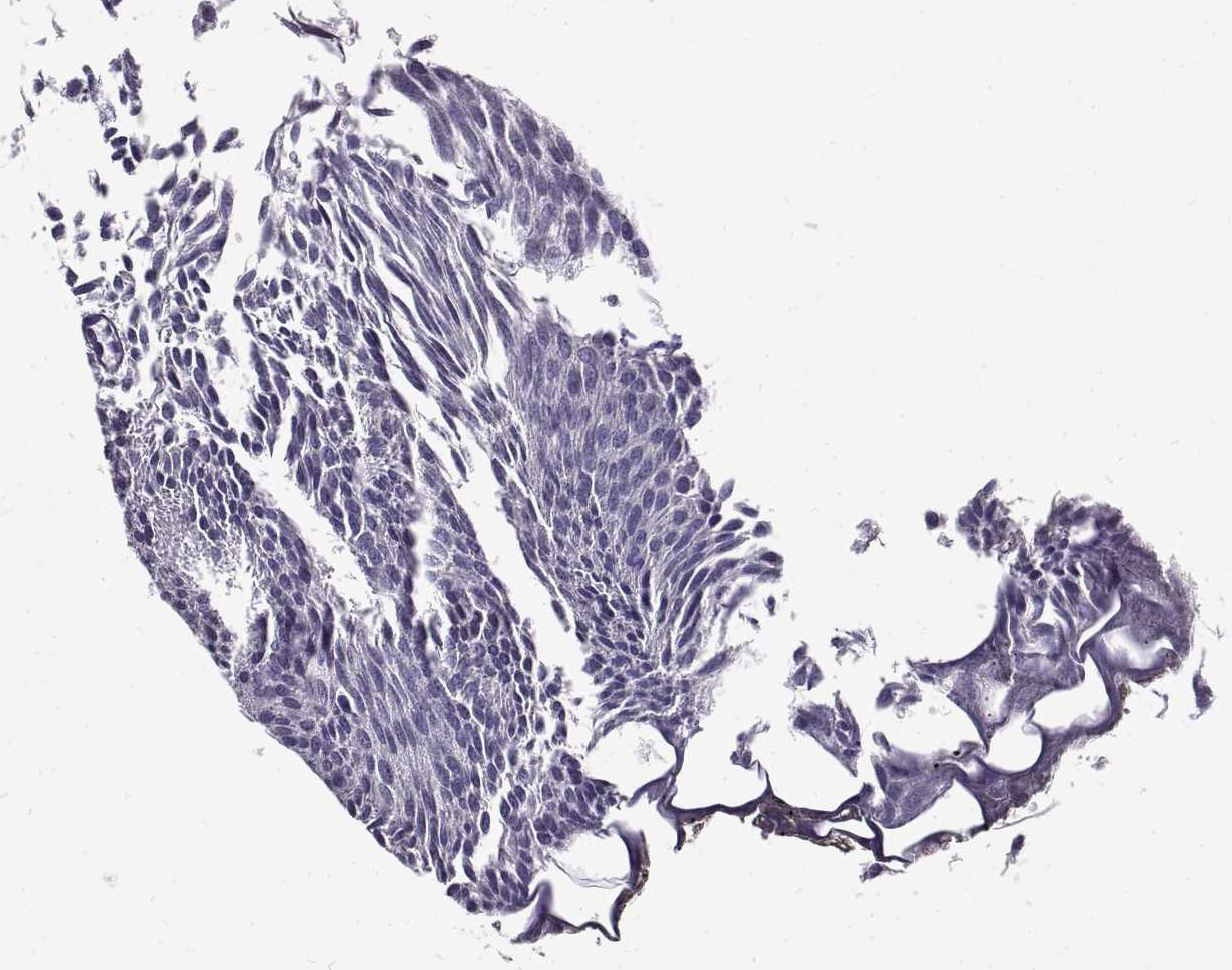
{"staining": {"intensity": "negative", "quantity": "none", "location": "none"}, "tissue": "urothelial cancer", "cell_type": "Tumor cells", "image_type": "cancer", "snomed": [{"axis": "morphology", "description": "Urothelial carcinoma, Low grade"}, {"axis": "topography", "description": "Urinary bladder"}], "caption": "High power microscopy image of an immunohistochemistry (IHC) image of urothelial cancer, revealing no significant positivity in tumor cells.", "gene": "GNG12", "patient": {"sex": "male", "age": 63}}